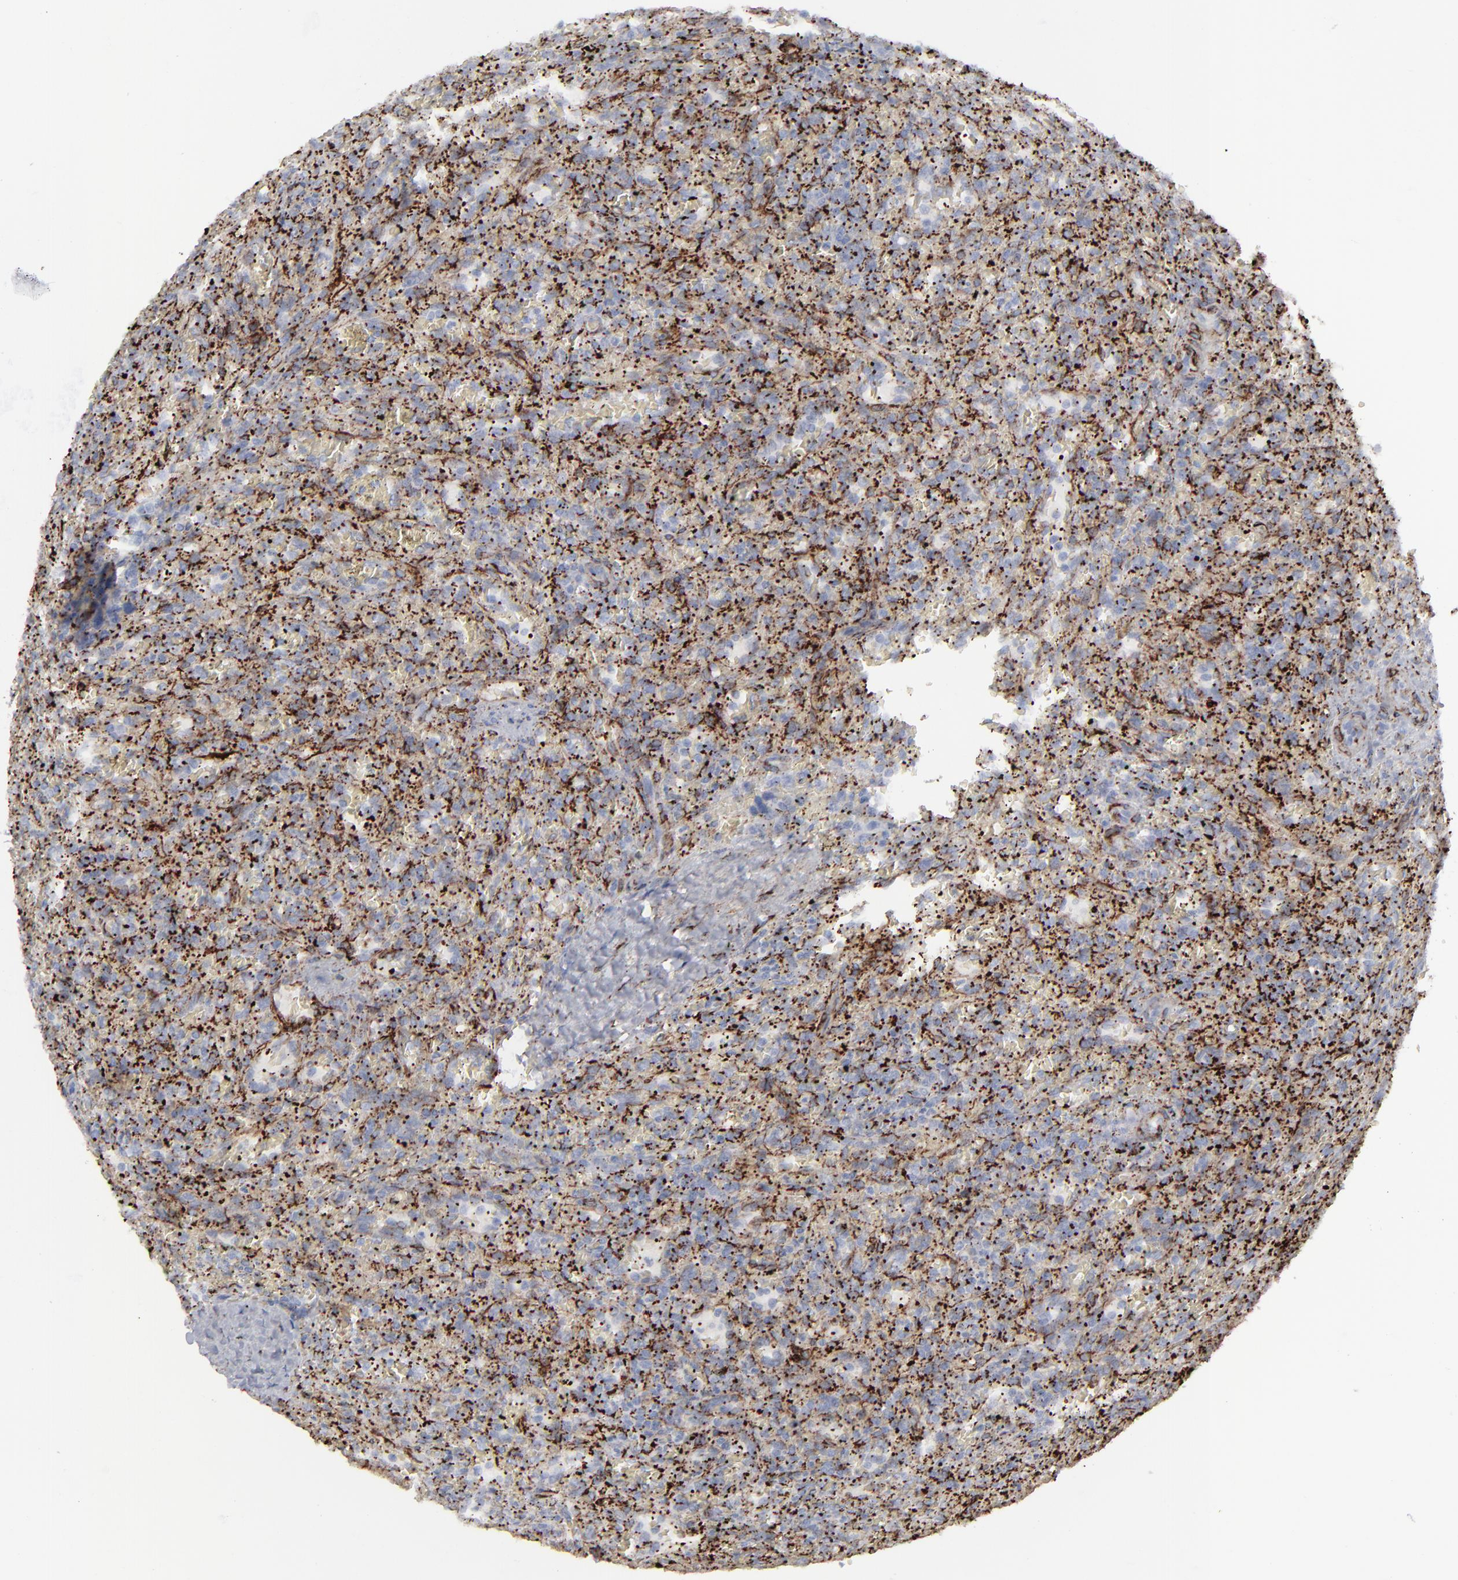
{"staining": {"intensity": "negative", "quantity": "none", "location": "none"}, "tissue": "lymphoma", "cell_type": "Tumor cells", "image_type": "cancer", "snomed": [{"axis": "morphology", "description": "Malignant lymphoma, non-Hodgkin's type, Low grade"}, {"axis": "topography", "description": "Spleen"}], "caption": "Immunohistochemistry (IHC) of human low-grade malignant lymphoma, non-Hodgkin's type exhibits no positivity in tumor cells.", "gene": "SPARC", "patient": {"sex": "female", "age": 64}}